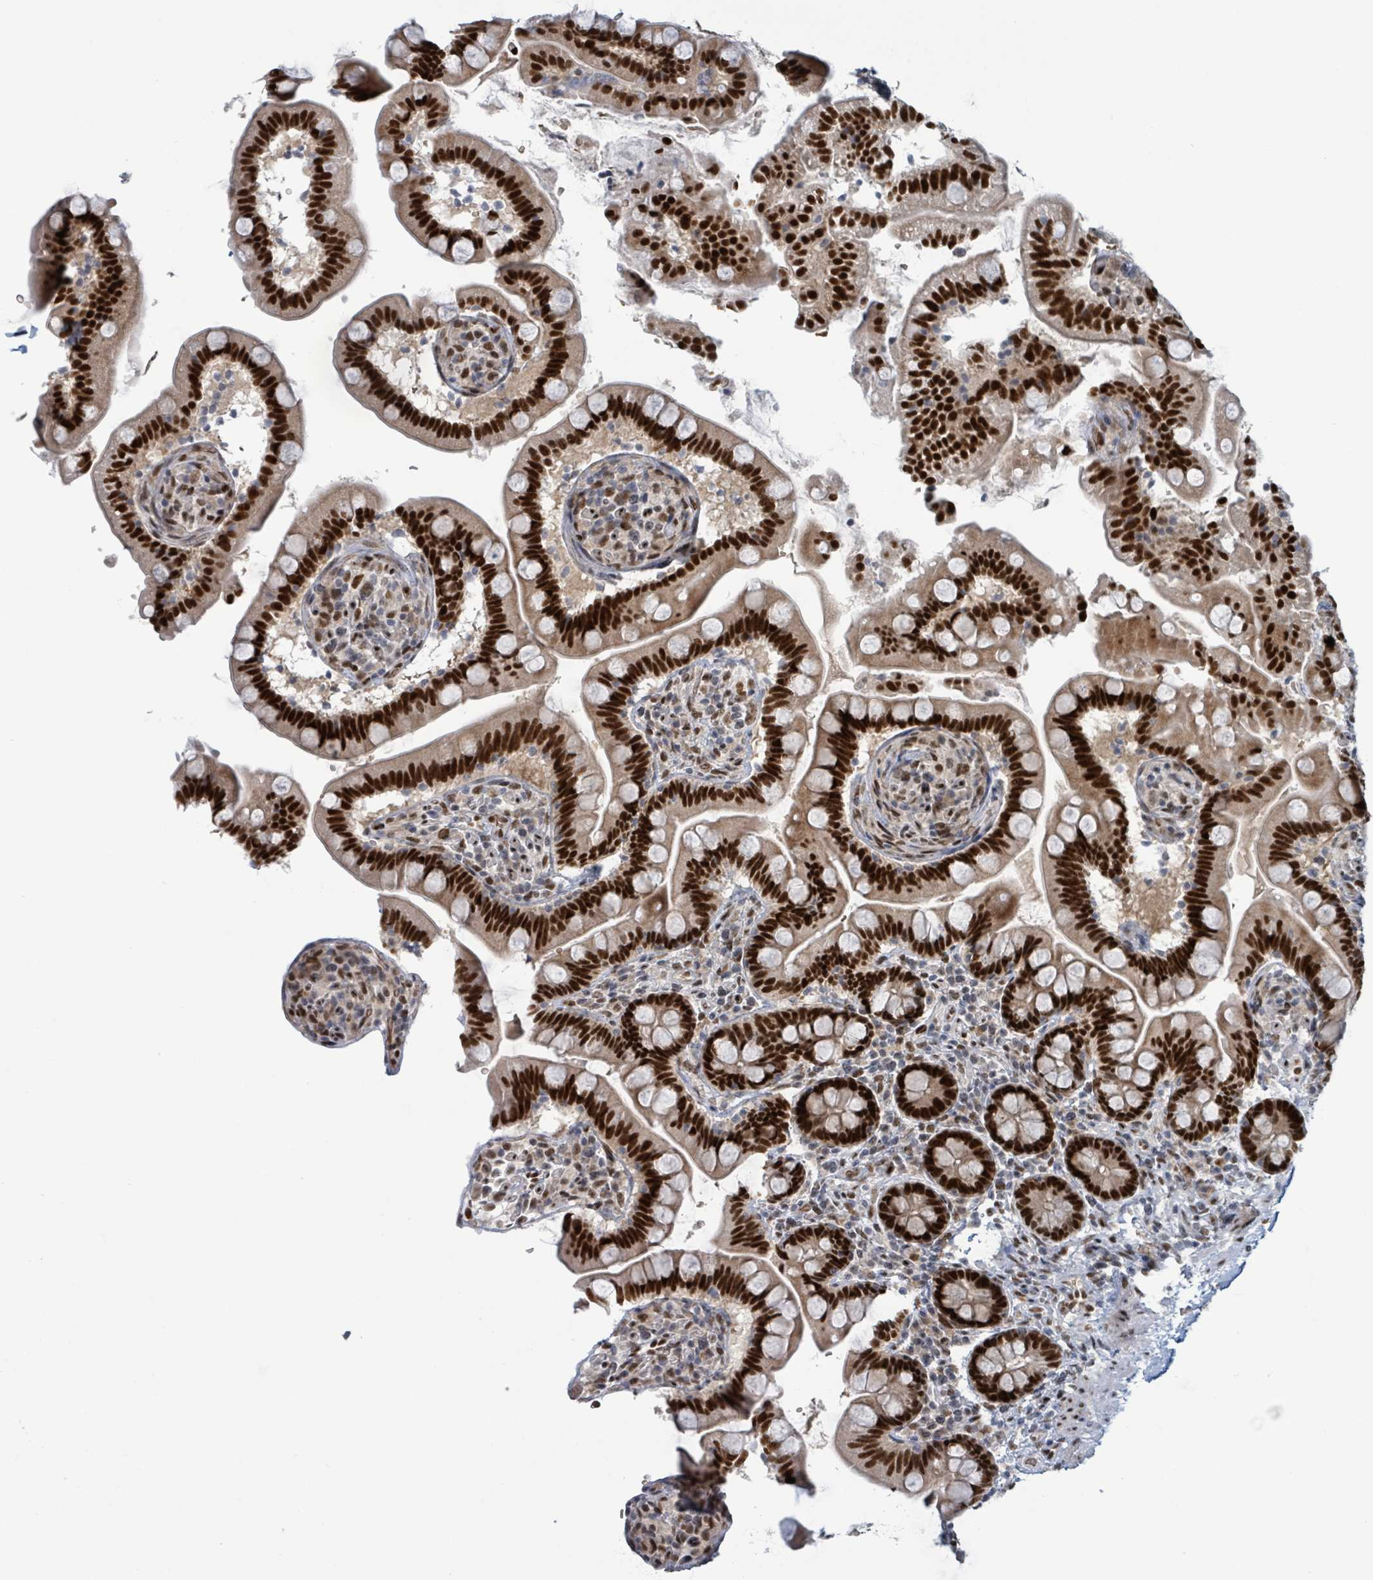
{"staining": {"intensity": "strong", "quantity": ">75%", "location": "nuclear"}, "tissue": "small intestine", "cell_type": "Glandular cells", "image_type": "normal", "snomed": [{"axis": "morphology", "description": "Normal tissue, NOS"}, {"axis": "topography", "description": "Small intestine"}], "caption": "Protein expression analysis of benign small intestine exhibits strong nuclear positivity in about >75% of glandular cells.", "gene": "KLF3", "patient": {"sex": "female", "age": 64}}